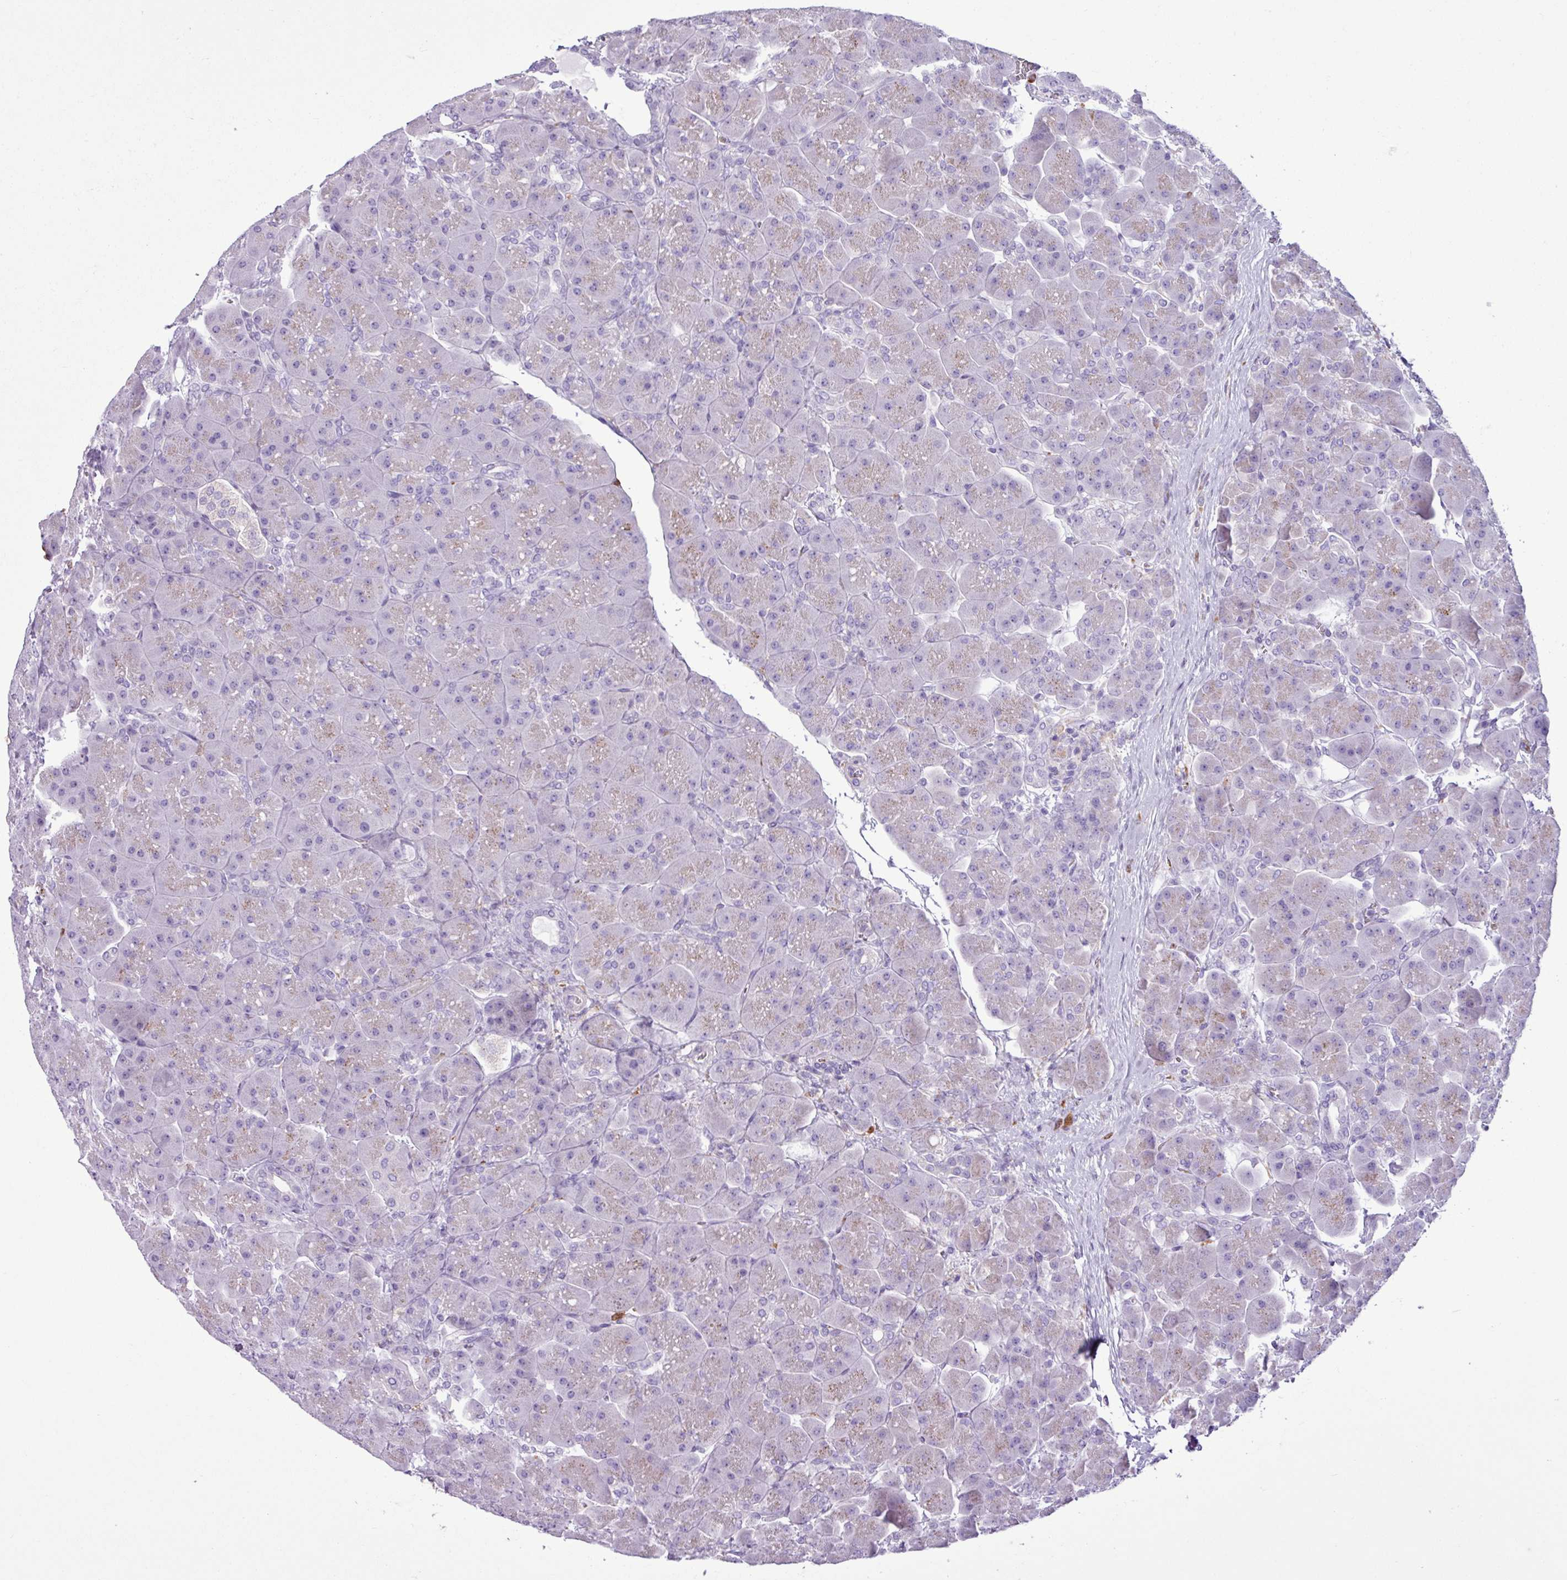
{"staining": {"intensity": "negative", "quantity": "none", "location": "none"}, "tissue": "pancreas", "cell_type": "Exocrine glandular cells", "image_type": "normal", "snomed": [{"axis": "morphology", "description": "Normal tissue, NOS"}, {"axis": "topography", "description": "Pancreas"}], "caption": "This is an immunohistochemistry (IHC) histopathology image of benign human pancreas. There is no staining in exocrine glandular cells.", "gene": "TMEM200C", "patient": {"sex": "male", "age": 66}}